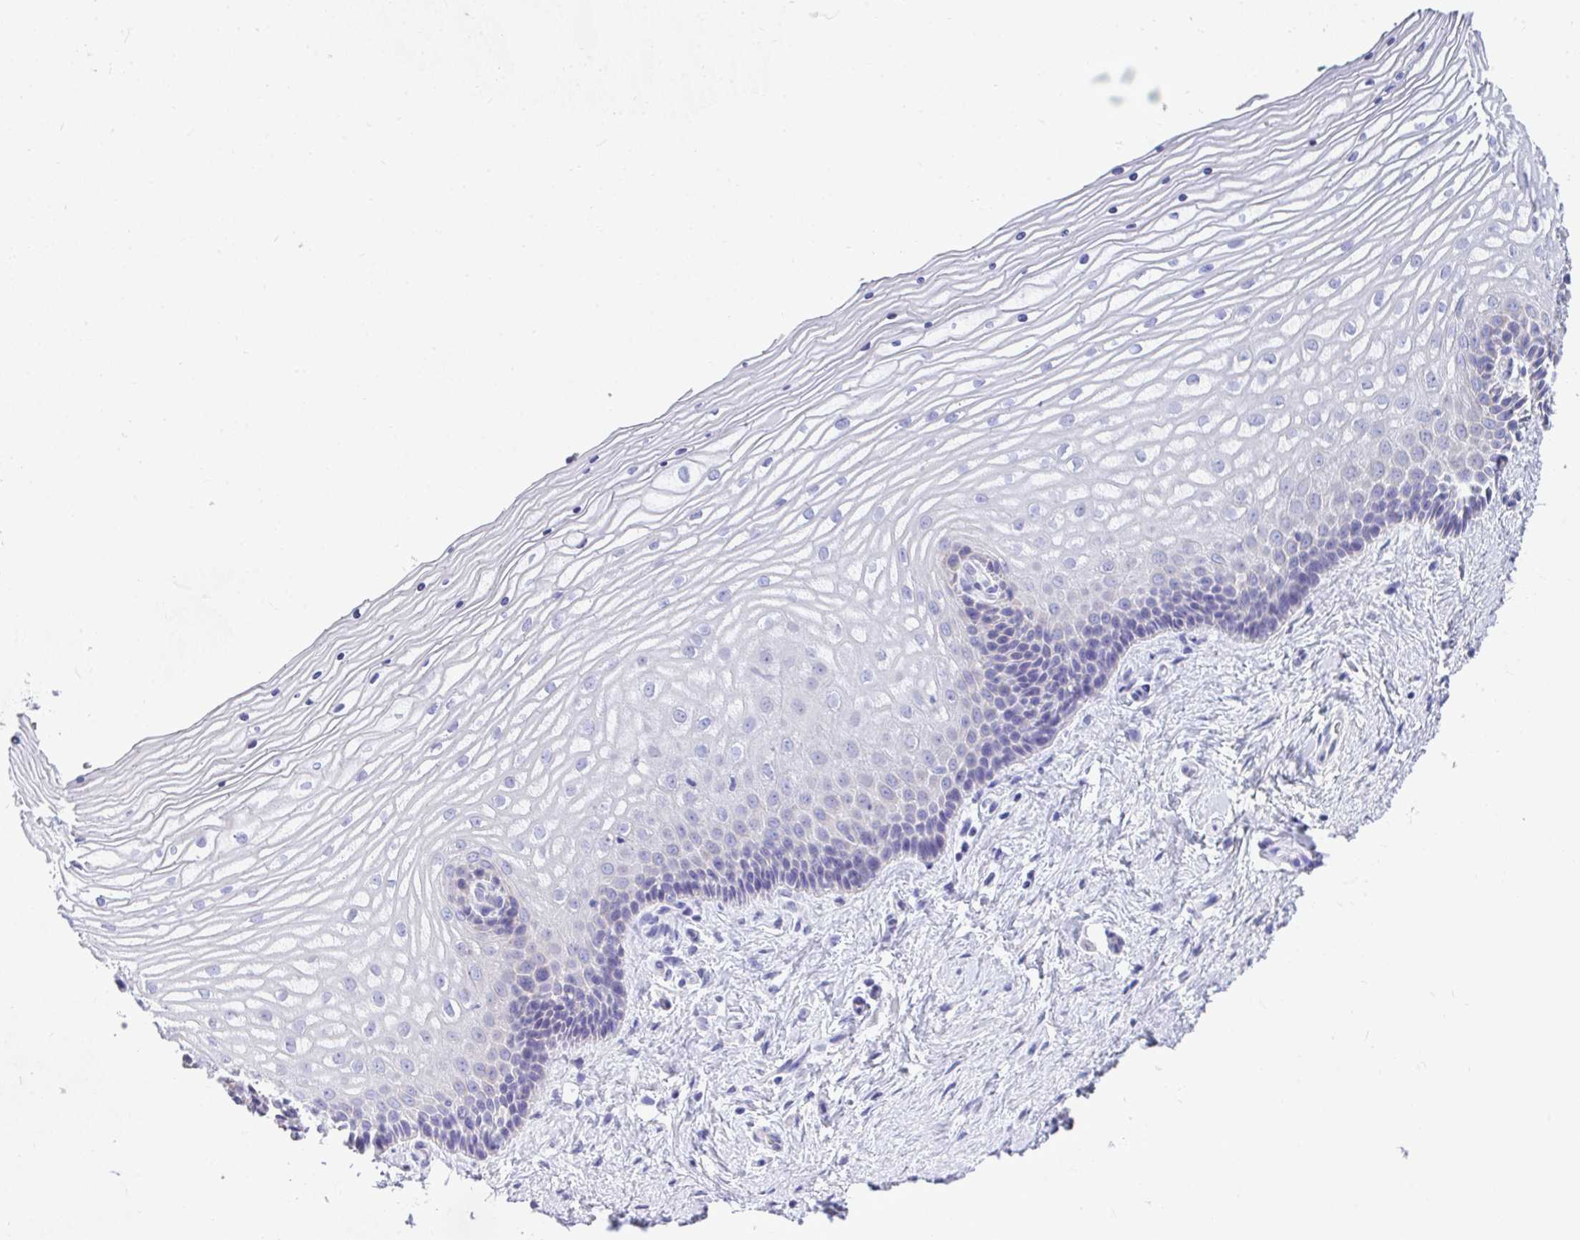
{"staining": {"intensity": "weak", "quantity": "<25%", "location": "cytoplasmic/membranous"}, "tissue": "vagina", "cell_type": "Squamous epithelial cells", "image_type": "normal", "snomed": [{"axis": "morphology", "description": "Normal tissue, NOS"}, {"axis": "topography", "description": "Vagina"}], "caption": "Immunohistochemistry histopathology image of benign vagina: human vagina stained with DAB (3,3'-diaminobenzidine) displays no significant protein staining in squamous epithelial cells.", "gene": "COA5", "patient": {"sex": "female", "age": 45}}